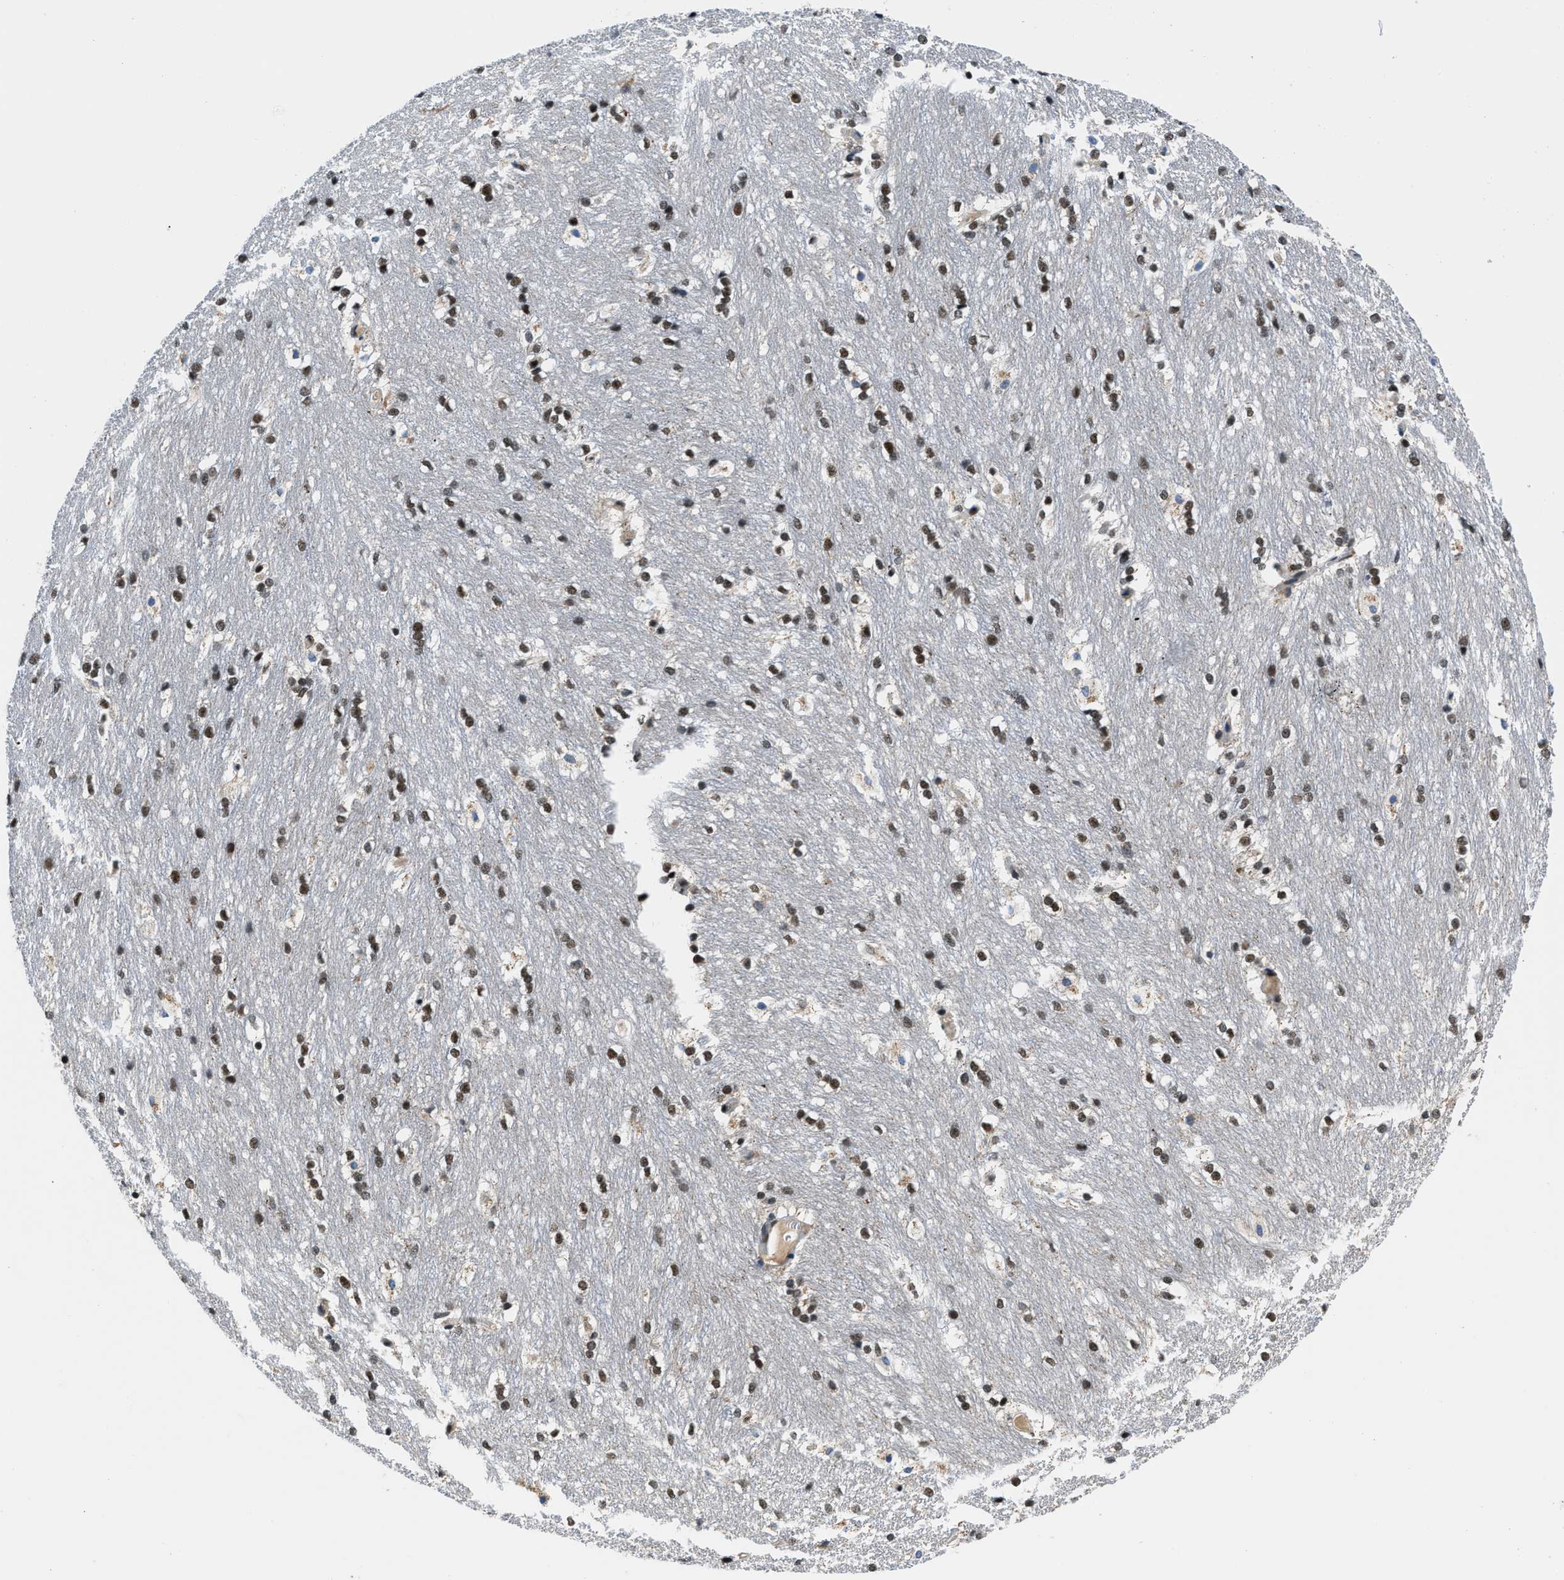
{"staining": {"intensity": "strong", "quantity": ">75%", "location": "nuclear"}, "tissue": "caudate", "cell_type": "Glial cells", "image_type": "normal", "snomed": [{"axis": "morphology", "description": "Normal tissue, NOS"}, {"axis": "topography", "description": "Lateral ventricle wall"}], "caption": "A histopathology image of caudate stained for a protein demonstrates strong nuclear brown staining in glial cells. Immunohistochemistry stains the protein of interest in brown and the nuclei are stained blue.", "gene": "KDM3B", "patient": {"sex": "female", "age": 19}}